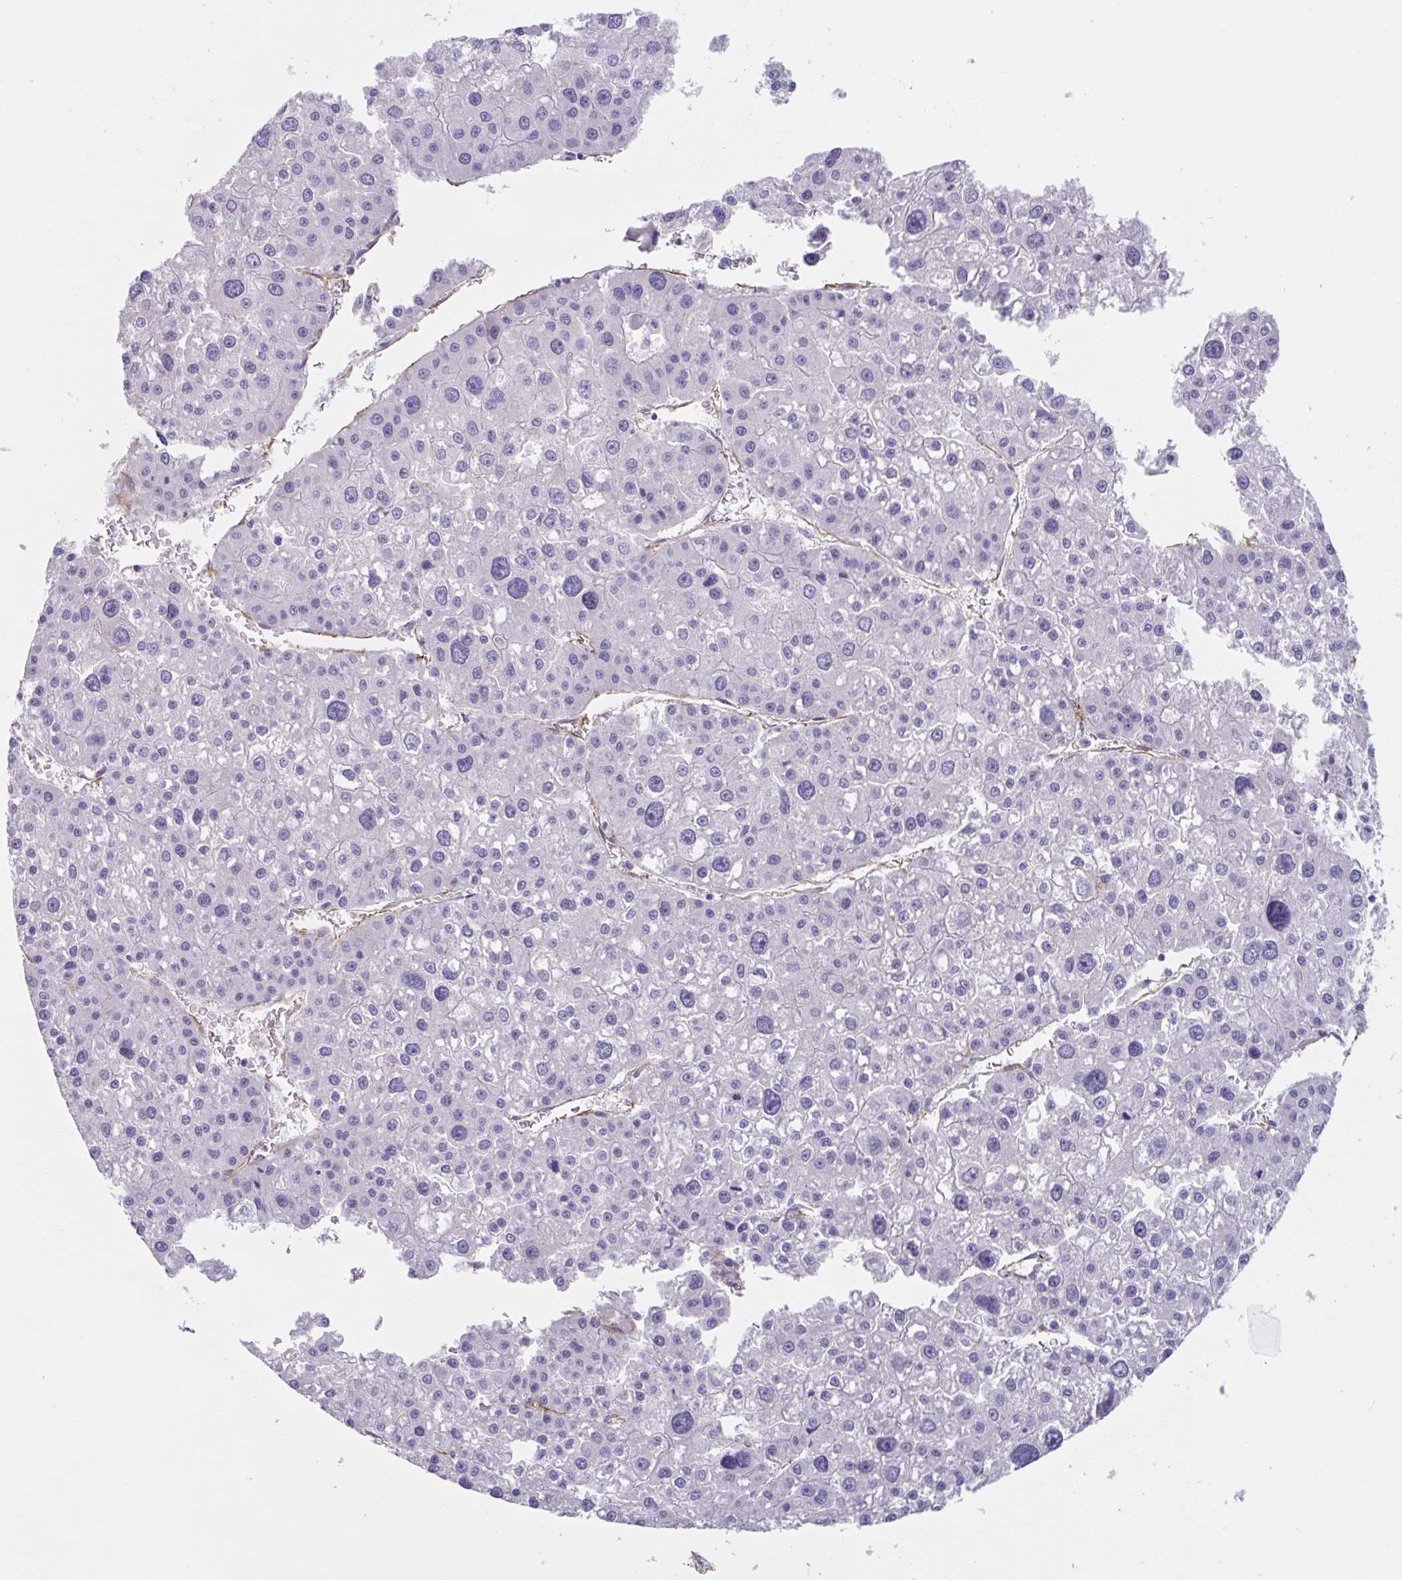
{"staining": {"intensity": "negative", "quantity": "none", "location": "none"}, "tissue": "liver cancer", "cell_type": "Tumor cells", "image_type": "cancer", "snomed": [{"axis": "morphology", "description": "Carcinoma, Hepatocellular, NOS"}, {"axis": "topography", "description": "Liver"}], "caption": "There is no significant positivity in tumor cells of liver hepatocellular carcinoma. The staining is performed using DAB (3,3'-diaminobenzidine) brown chromogen with nuclei counter-stained in using hematoxylin.", "gene": "CITED4", "patient": {"sex": "male", "age": 73}}